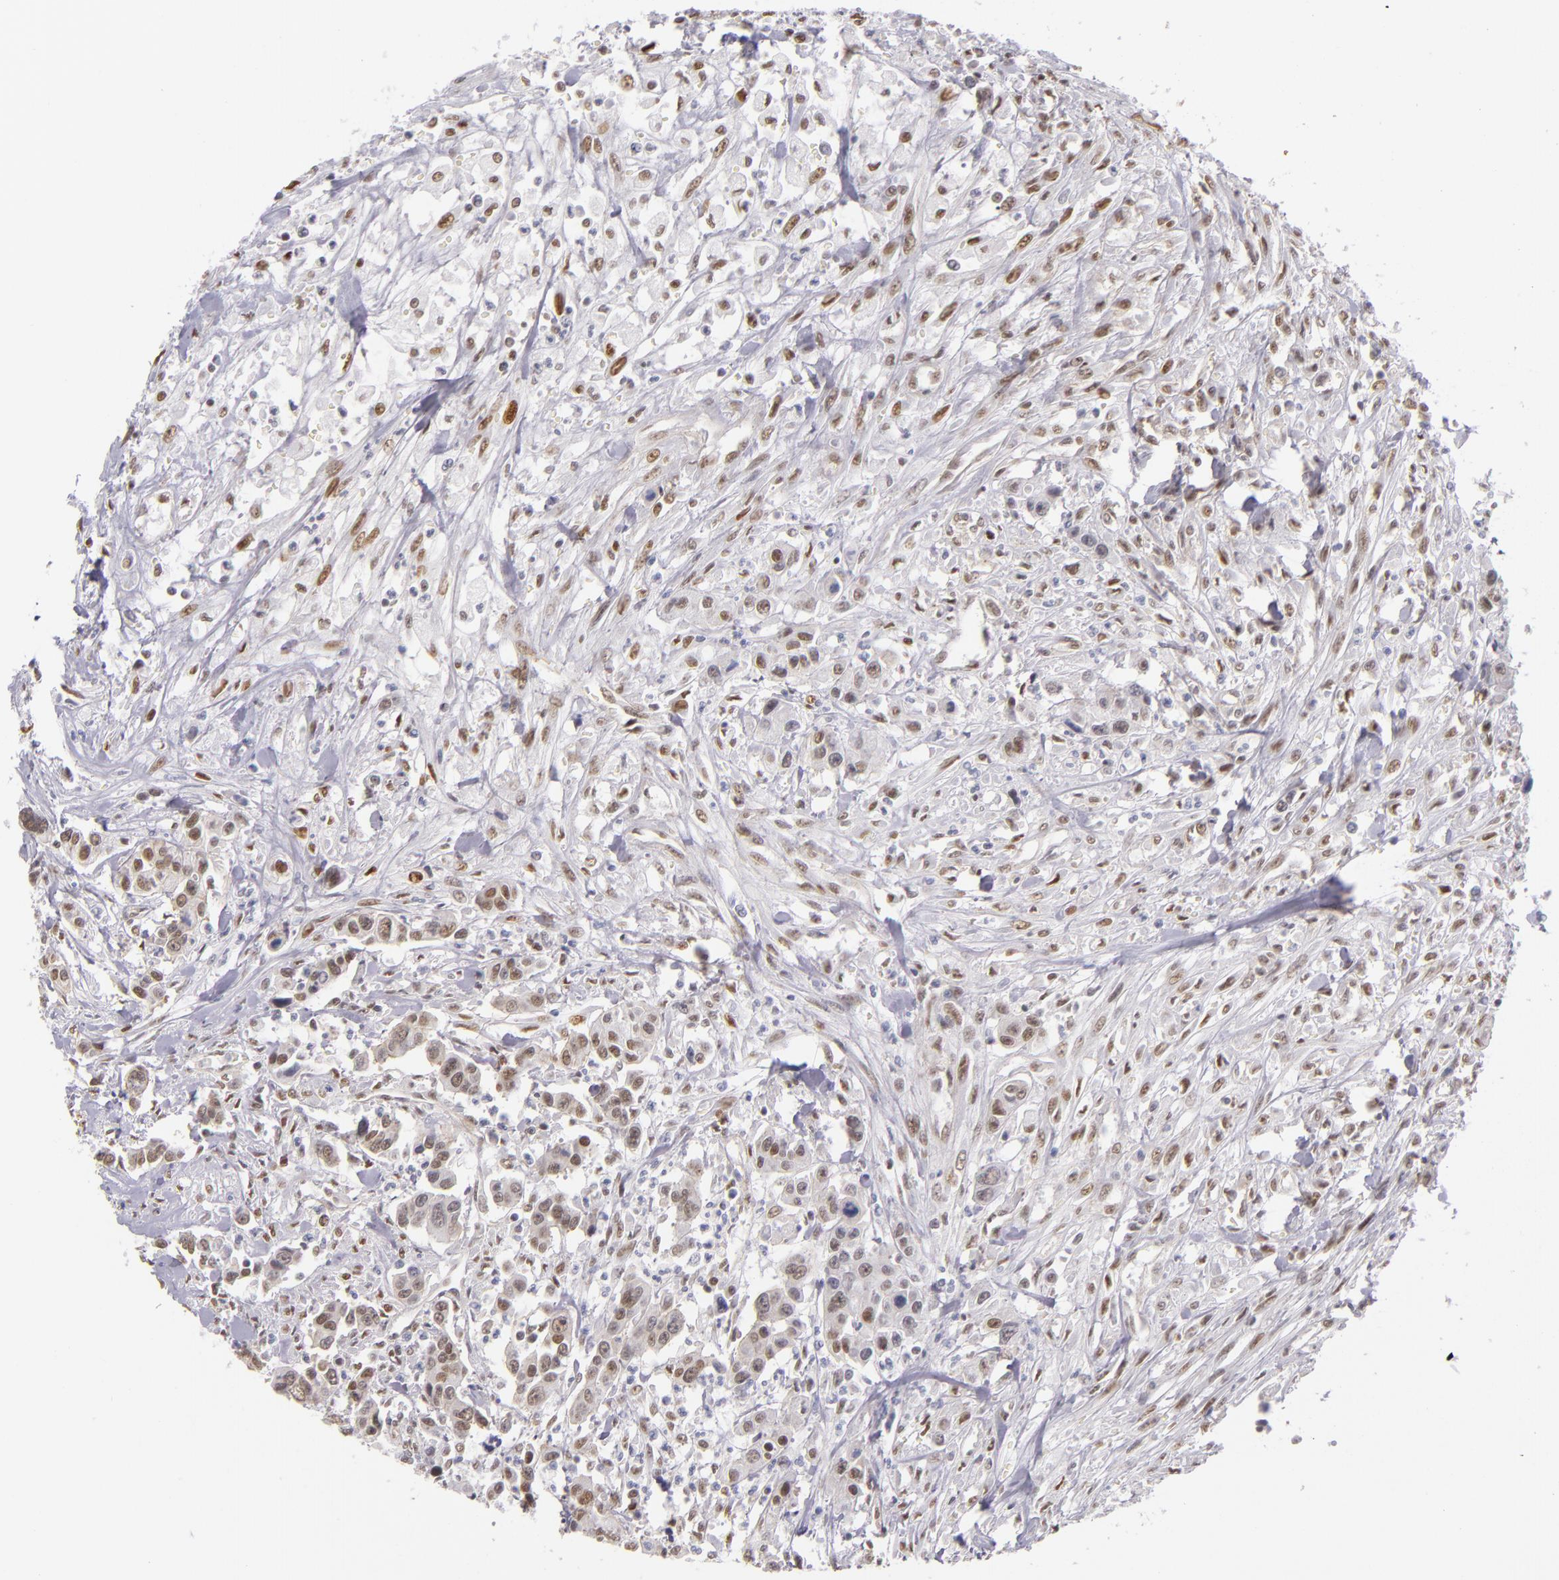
{"staining": {"intensity": "moderate", "quantity": "25%-75%", "location": "nuclear"}, "tissue": "urothelial cancer", "cell_type": "Tumor cells", "image_type": "cancer", "snomed": [{"axis": "morphology", "description": "Urothelial carcinoma, High grade"}, {"axis": "topography", "description": "Urinary bladder"}], "caption": "Urothelial cancer tissue exhibits moderate nuclear staining in about 25%-75% of tumor cells, visualized by immunohistochemistry. (IHC, brightfield microscopy, high magnification).", "gene": "NCOR2", "patient": {"sex": "male", "age": 86}}